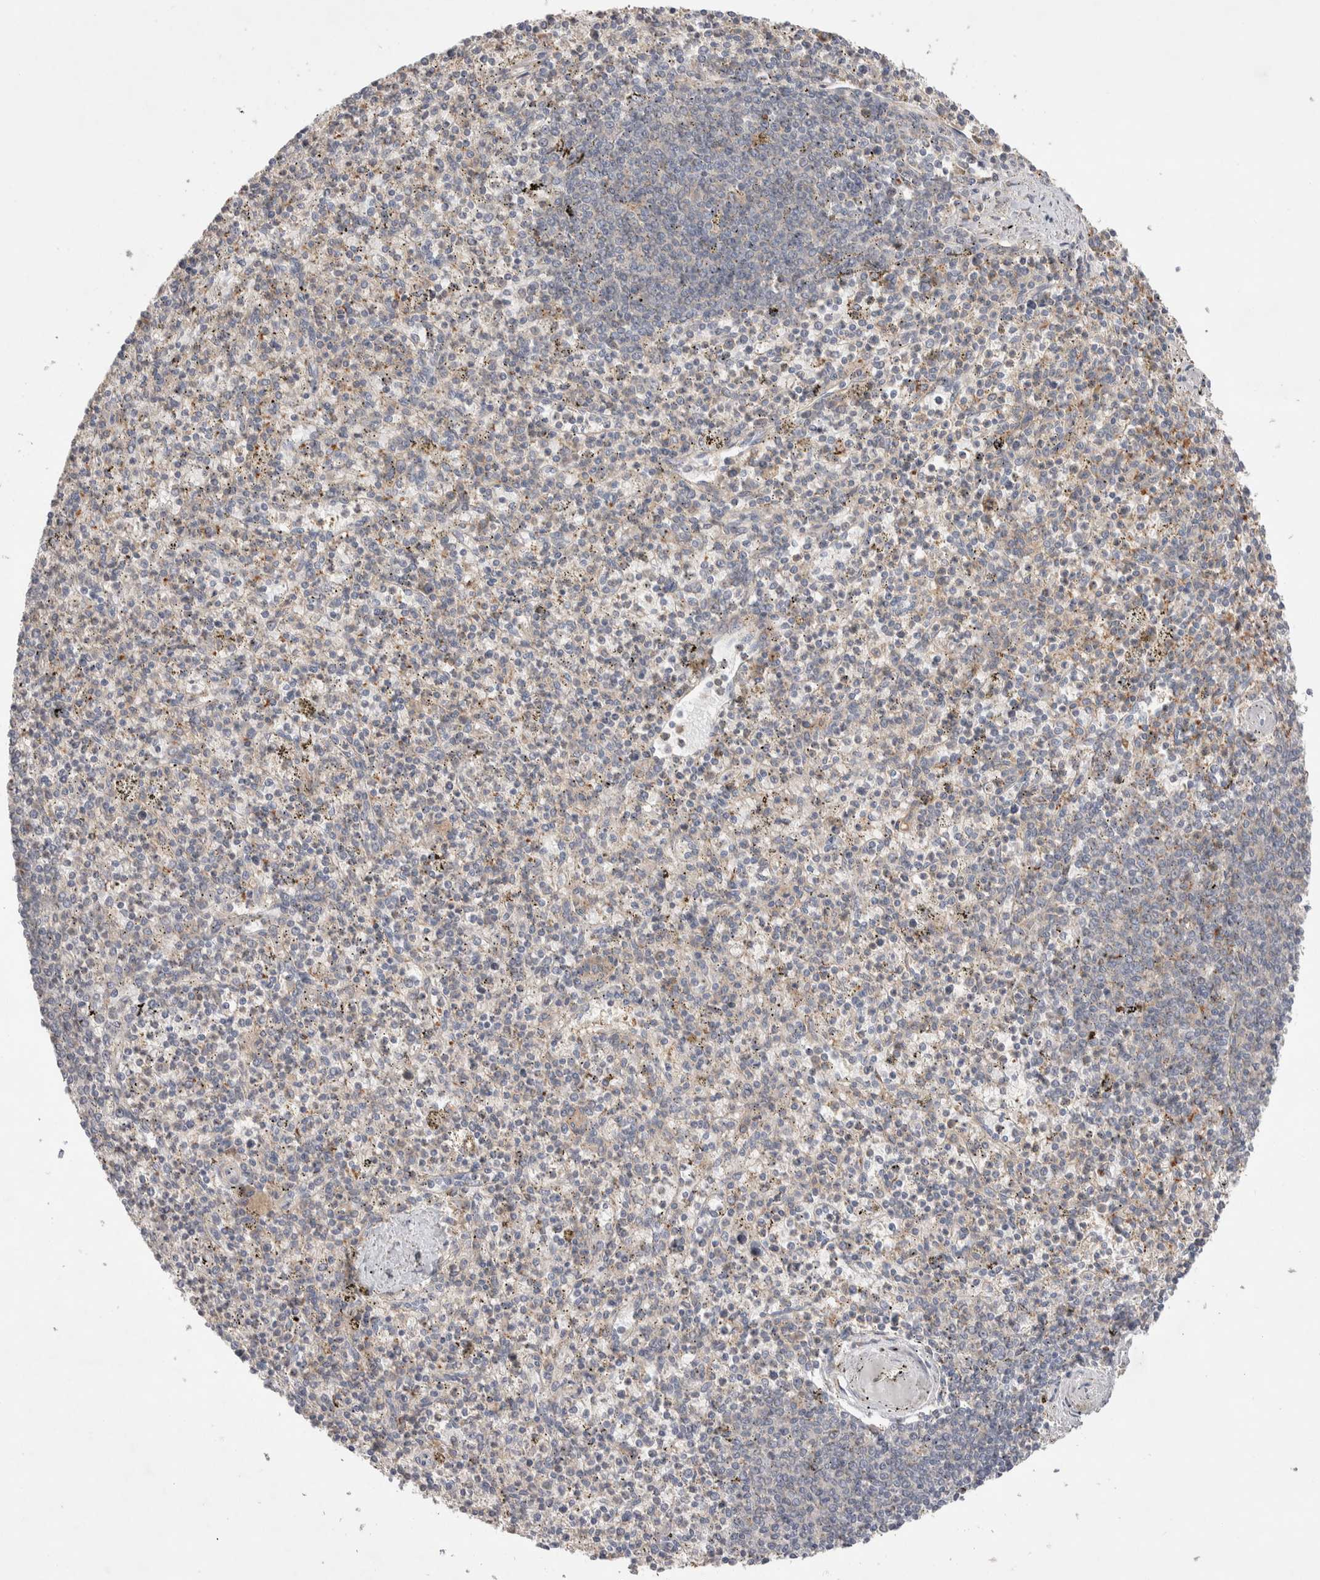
{"staining": {"intensity": "moderate", "quantity": "25%-75%", "location": "cytoplasmic/membranous"}, "tissue": "spleen", "cell_type": "Cells in red pulp", "image_type": "normal", "snomed": [{"axis": "morphology", "description": "Normal tissue, NOS"}, {"axis": "topography", "description": "Spleen"}], "caption": "Immunohistochemistry image of normal spleen stained for a protein (brown), which demonstrates medium levels of moderate cytoplasmic/membranous staining in about 25%-75% of cells in red pulp.", "gene": "DEPTOR", "patient": {"sex": "male", "age": 72}}